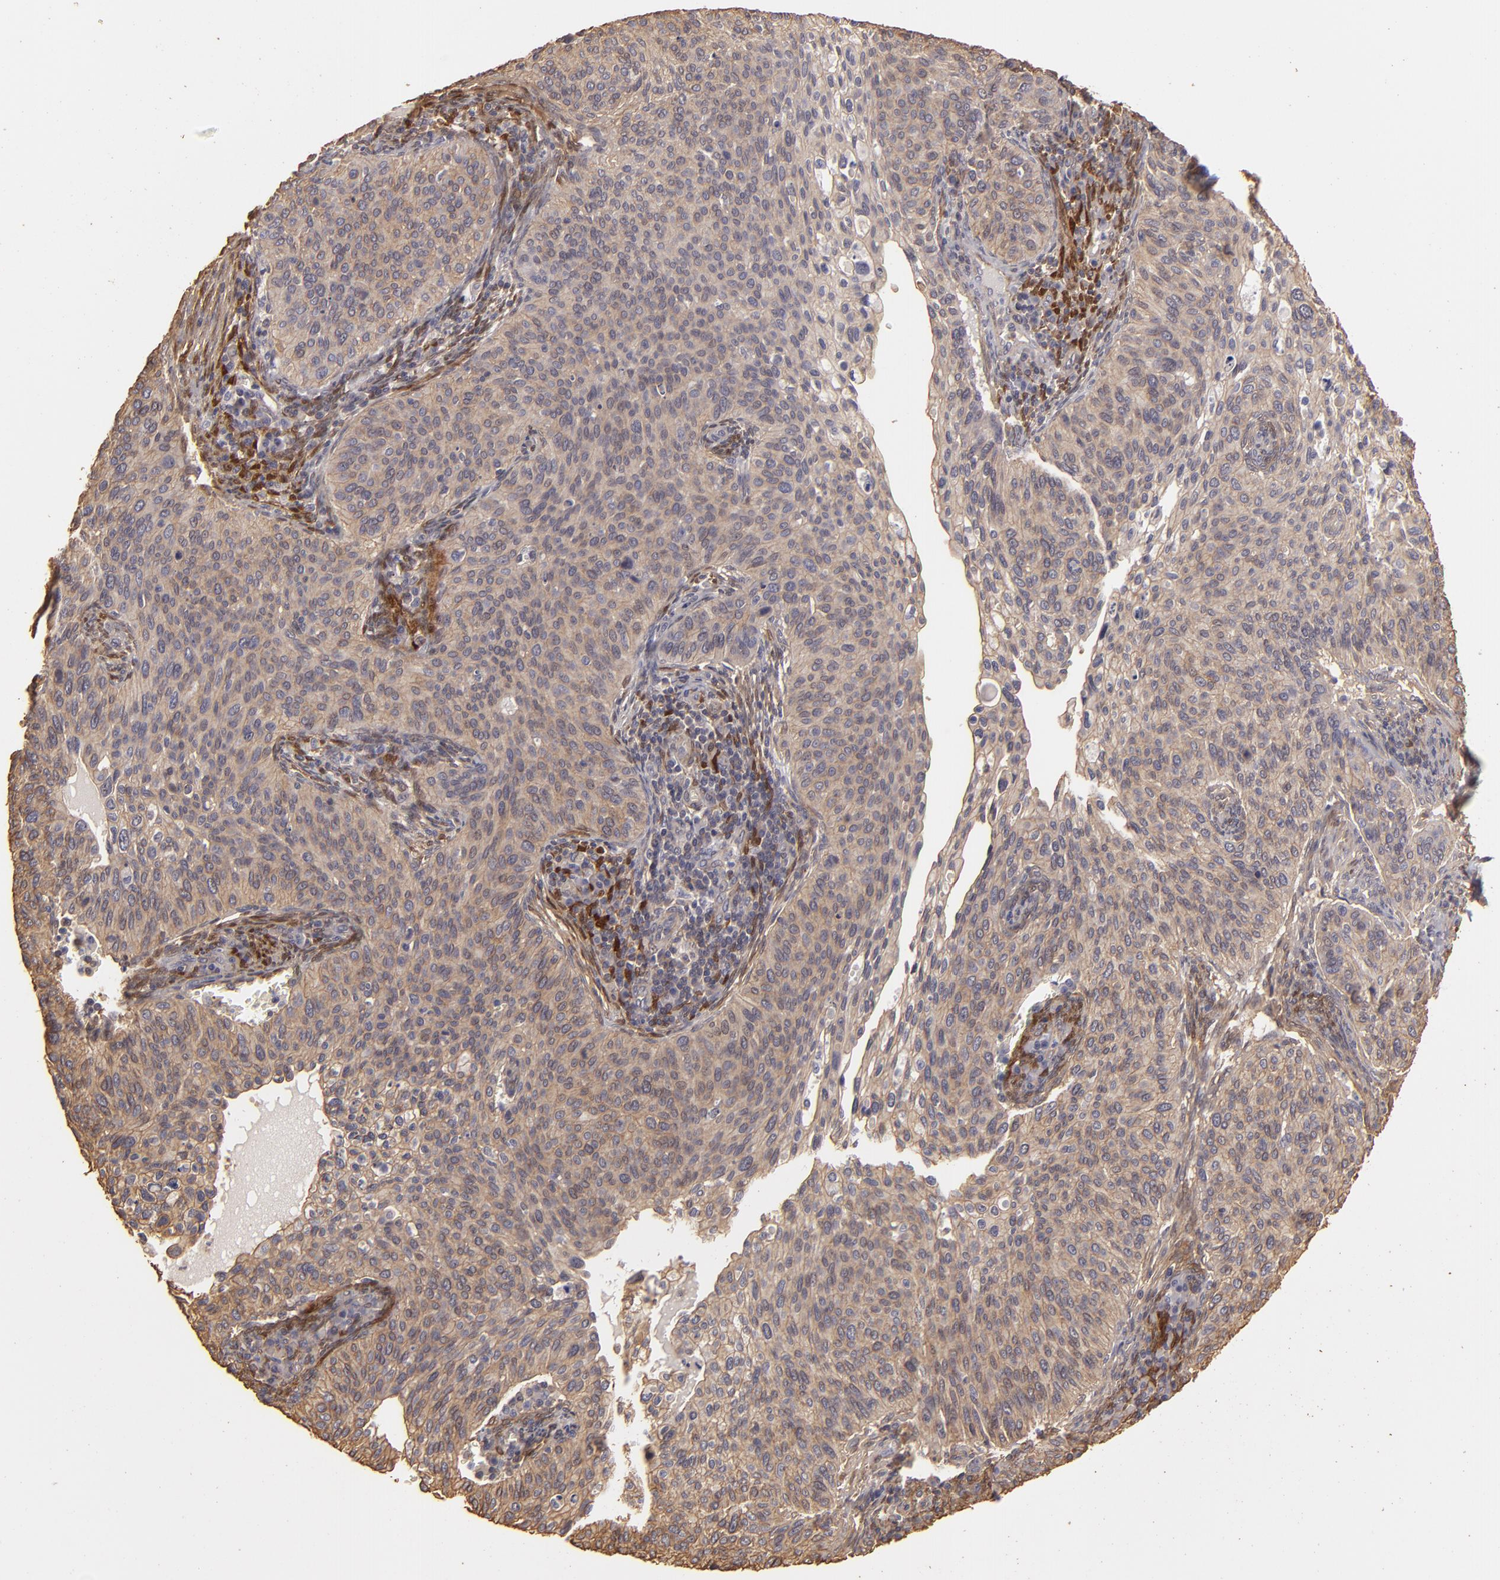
{"staining": {"intensity": "weak", "quantity": ">75%", "location": "cytoplasmic/membranous"}, "tissue": "cervical cancer", "cell_type": "Tumor cells", "image_type": "cancer", "snomed": [{"axis": "morphology", "description": "Adenocarcinoma, NOS"}, {"axis": "topography", "description": "Cervix"}], "caption": "Immunohistochemistry (IHC) histopathology image of human adenocarcinoma (cervical) stained for a protein (brown), which demonstrates low levels of weak cytoplasmic/membranous expression in approximately >75% of tumor cells.", "gene": "HSPB6", "patient": {"sex": "female", "age": 29}}